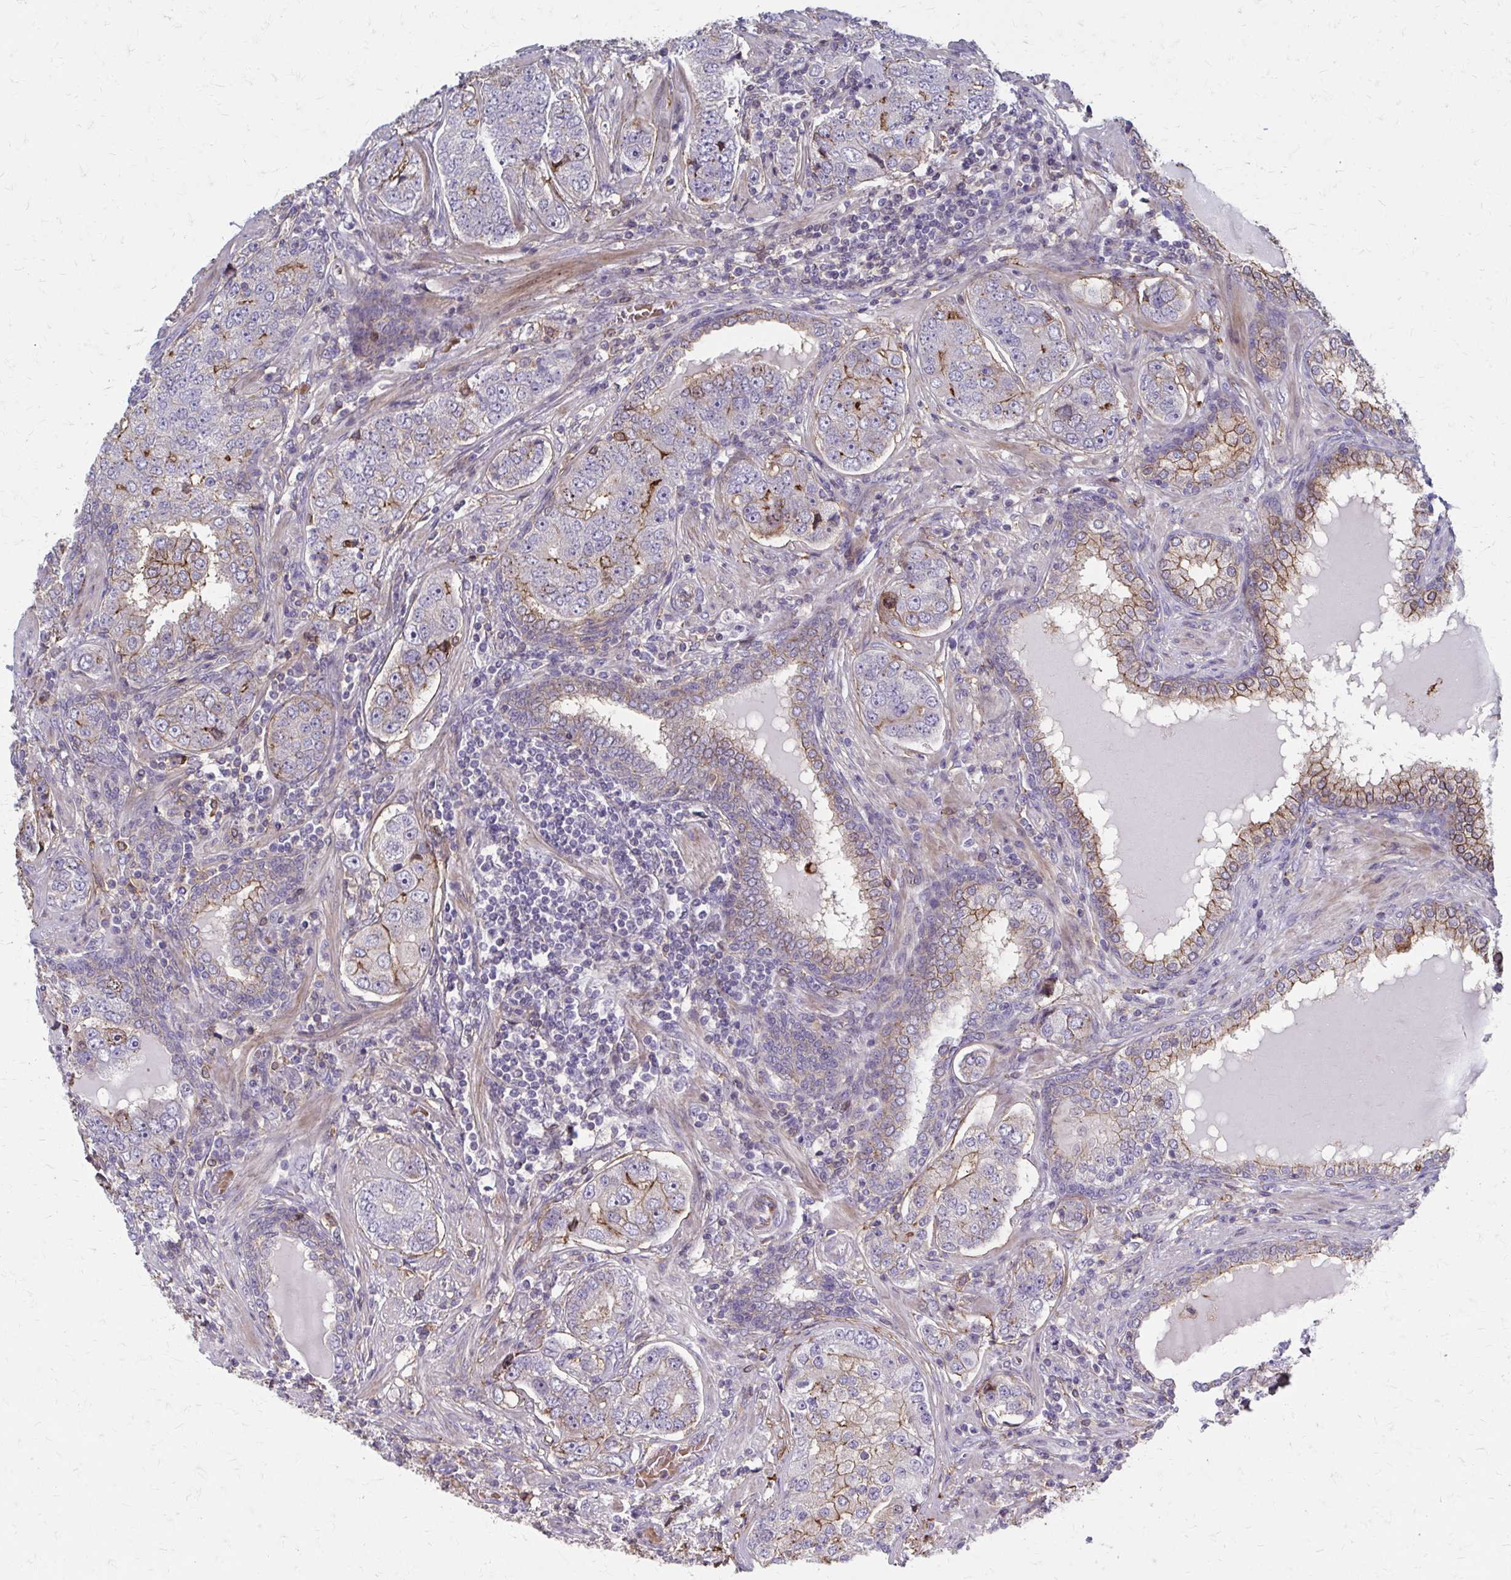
{"staining": {"intensity": "weak", "quantity": "<25%", "location": "cytoplasmic/membranous"}, "tissue": "prostate cancer", "cell_type": "Tumor cells", "image_type": "cancer", "snomed": [{"axis": "morphology", "description": "Adenocarcinoma, High grade"}, {"axis": "topography", "description": "Prostate"}], "caption": "Tumor cells show no significant expression in prostate cancer (adenocarcinoma (high-grade)).", "gene": "MMP14", "patient": {"sex": "male", "age": 60}}